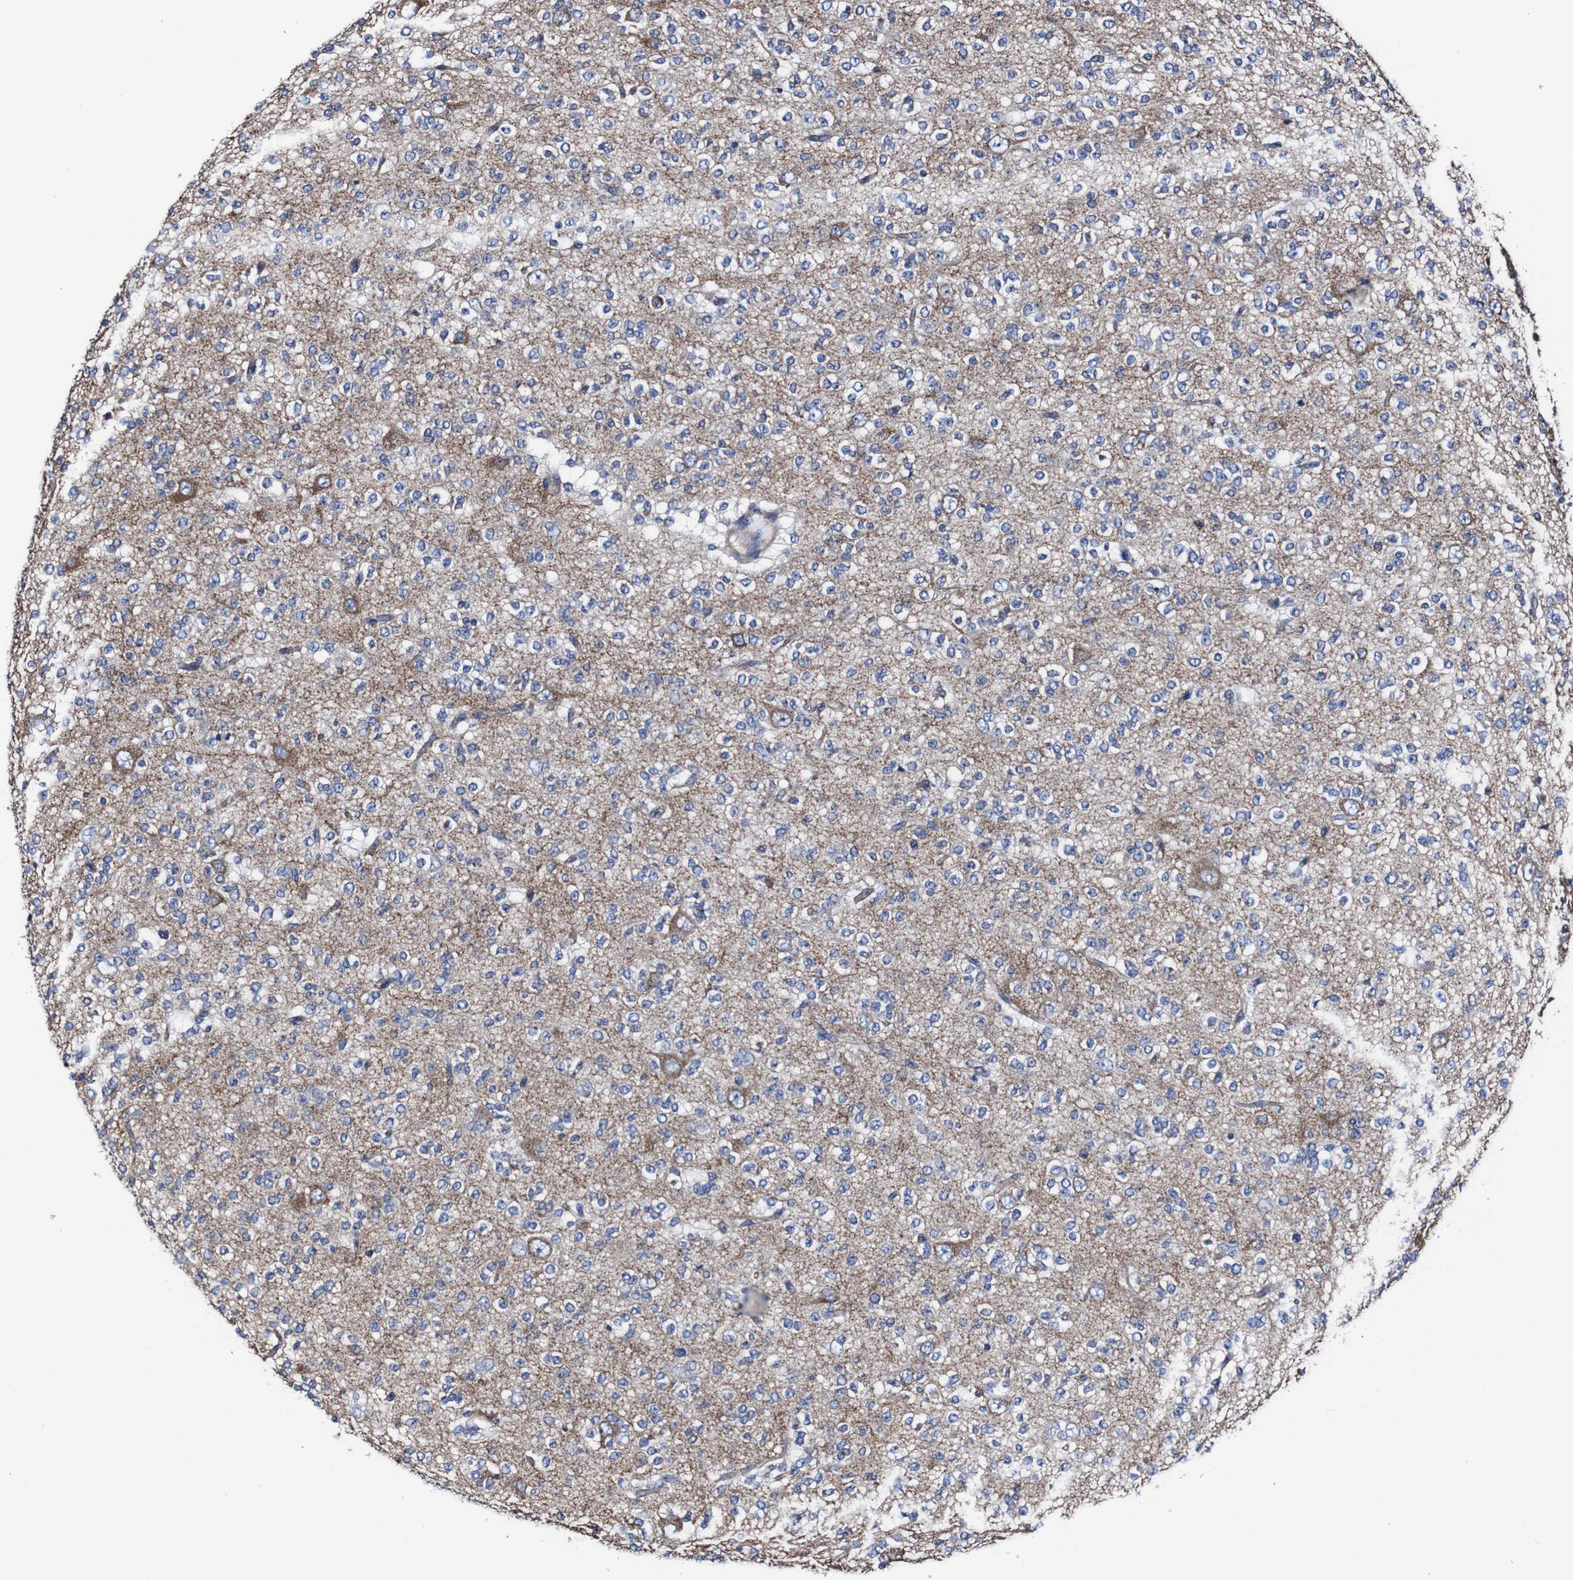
{"staining": {"intensity": "moderate", "quantity": "<25%", "location": "cytoplasmic/membranous"}, "tissue": "glioma", "cell_type": "Tumor cells", "image_type": "cancer", "snomed": [{"axis": "morphology", "description": "Glioma, malignant, Low grade"}, {"axis": "topography", "description": "Brain"}], "caption": "Tumor cells exhibit low levels of moderate cytoplasmic/membranous expression in about <25% of cells in human malignant glioma (low-grade).", "gene": "CSF1R", "patient": {"sex": "male", "age": 38}}